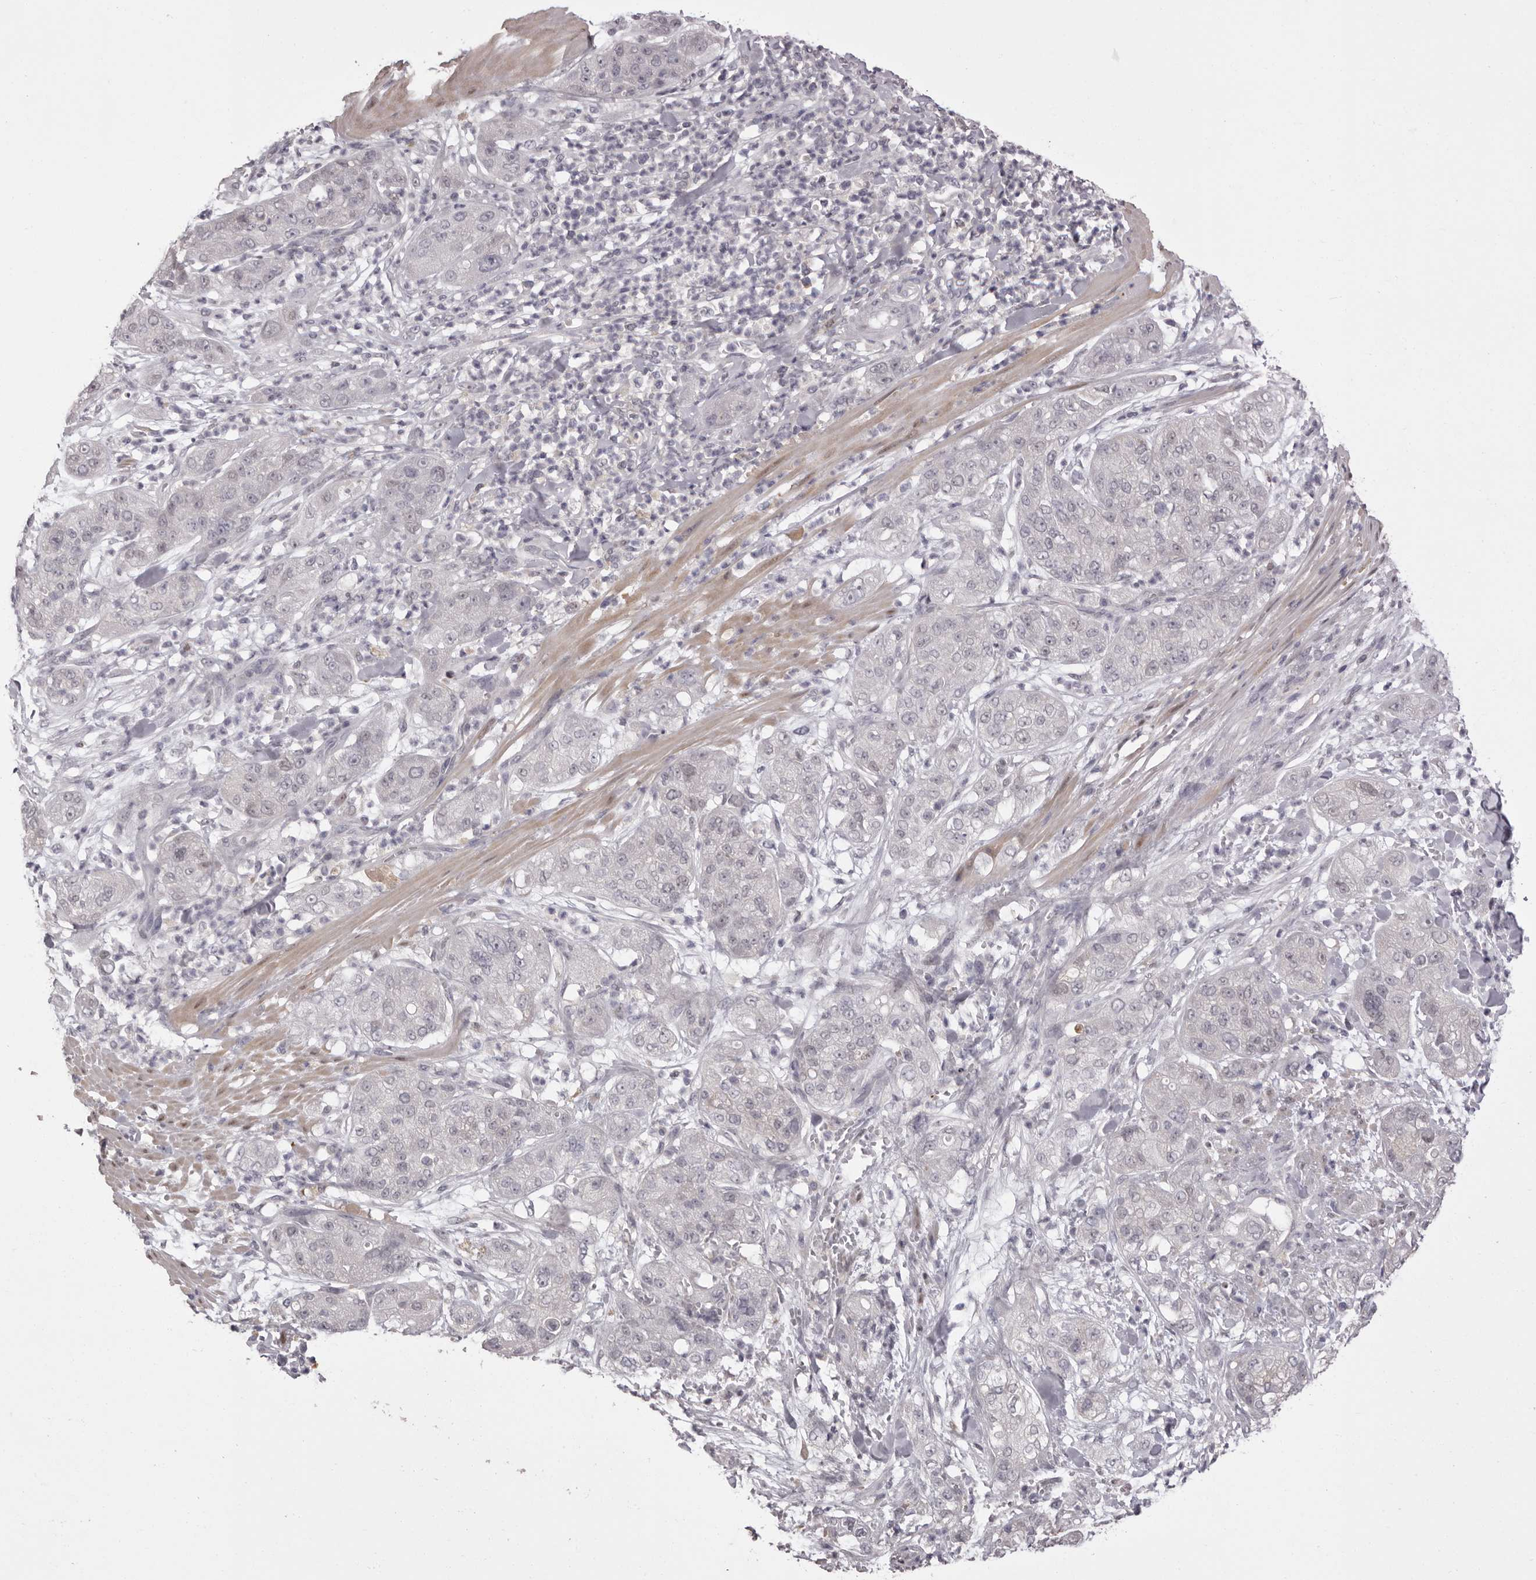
{"staining": {"intensity": "negative", "quantity": "none", "location": "none"}, "tissue": "pancreatic cancer", "cell_type": "Tumor cells", "image_type": "cancer", "snomed": [{"axis": "morphology", "description": "Adenocarcinoma, NOS"}, {"axis": "topography", "description": "Pancreas"}], "caption": "Tumor cells are negative for protein expression in human pancreatic cancer. The staining was performed using DAB (3,3'-diaminobenzidine) to visualize the protein expression in brown, while the nuclei were stained in blue with hematoxylin (Magnification: 20x).", "gene": "MDH1", "patient": {"sex": "female", "age": 78}}